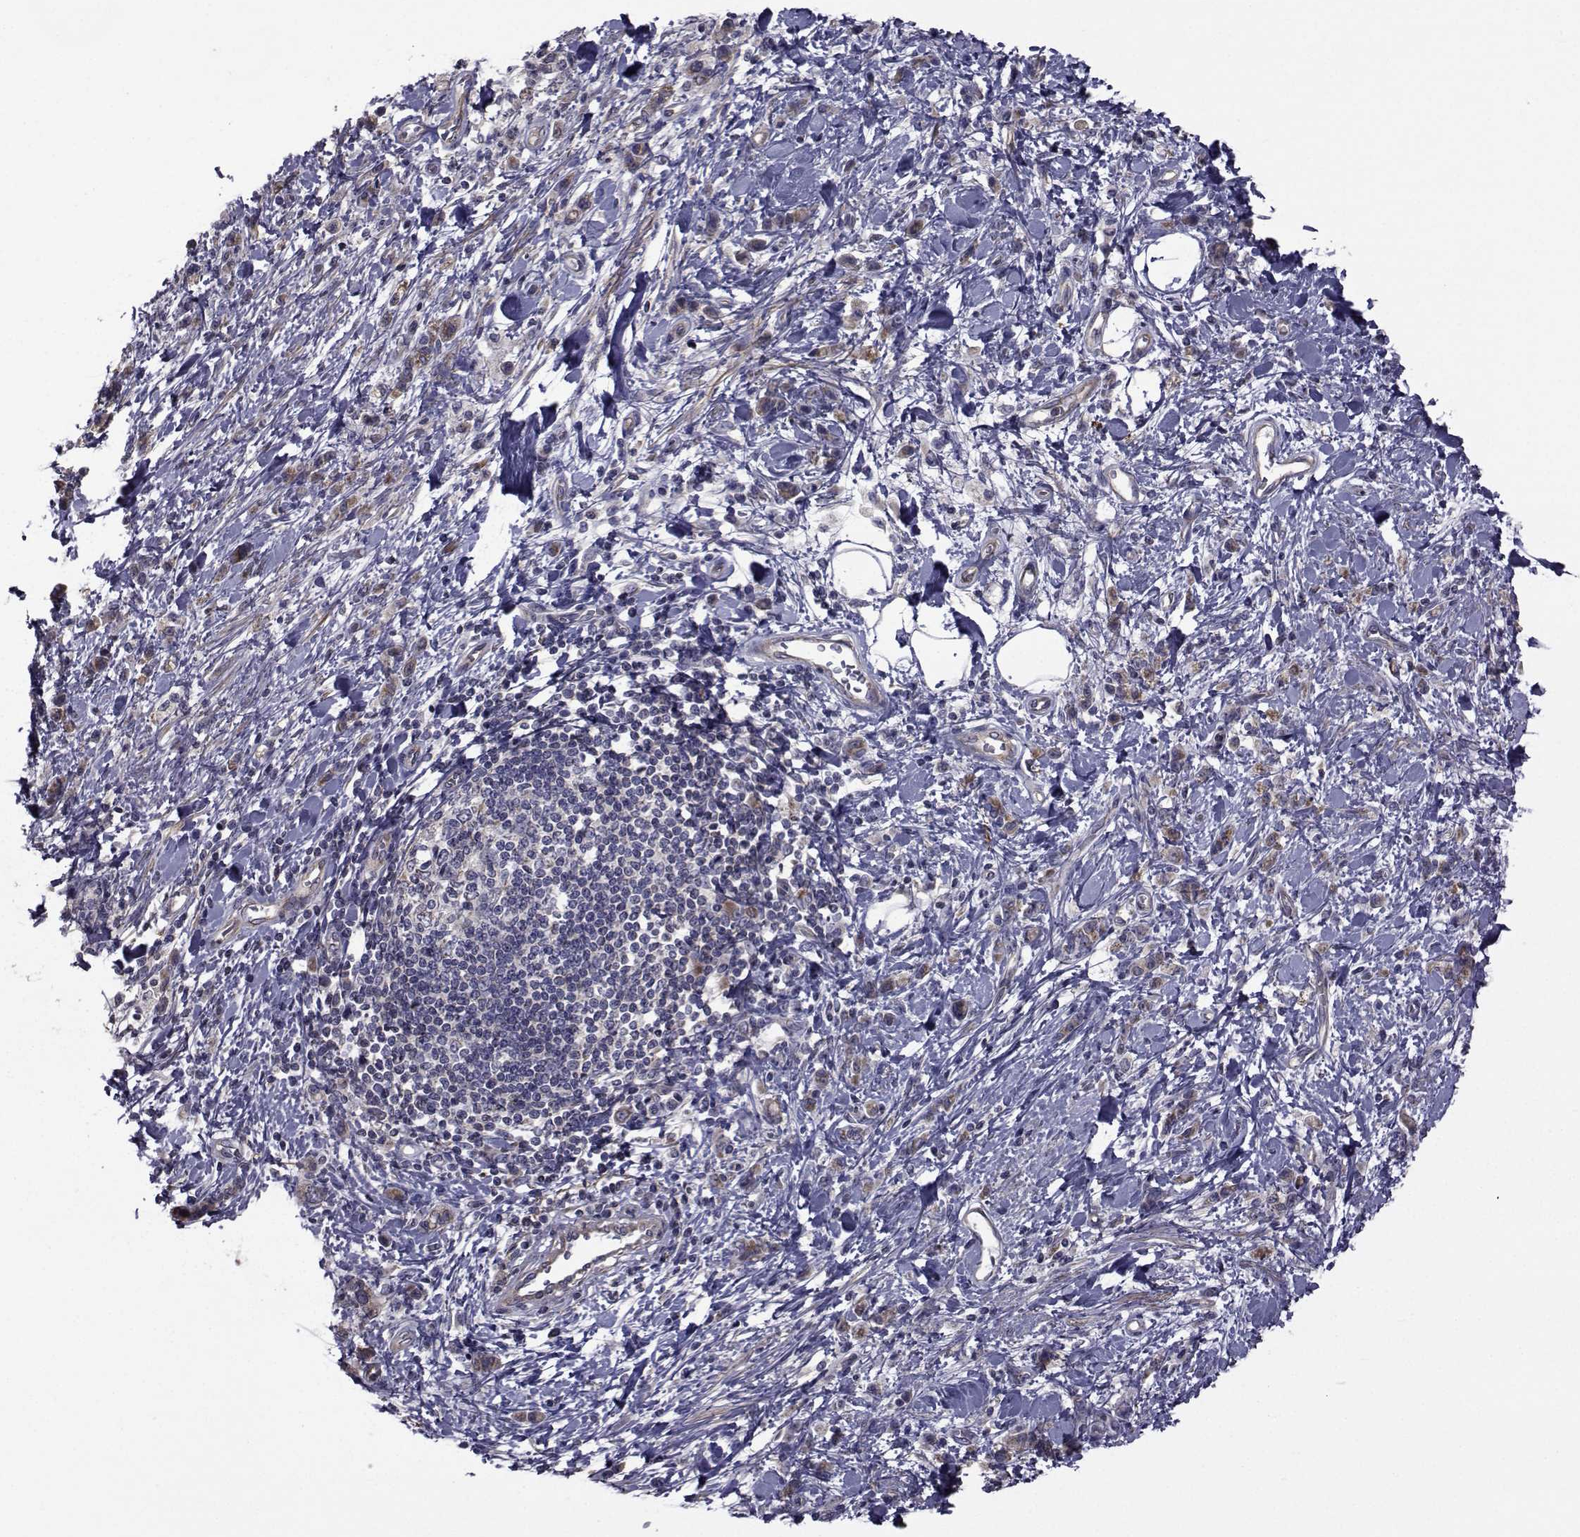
{"staining": {"intensity": "moderate", "quantity": ">75%", "location": "cytoplasmic/membranous"}, "tissue": "stomach cancer", "cell_type": "Tumor cells", "image_type": "cancer", "snomed": [{"axis": "morphology", "description": "Adenocarcinoma, NOS"}, {"axis": "topography", "description": "Stomach"}], "caption": "Protein positivity by immunohistochemistry demonstrates moderate cytoplasmic/membranous staining in approximately >75% of tumor cells in stomach cancer.", "gene": "CFAP74", "patient": {"sex": "male", "age": 77}}